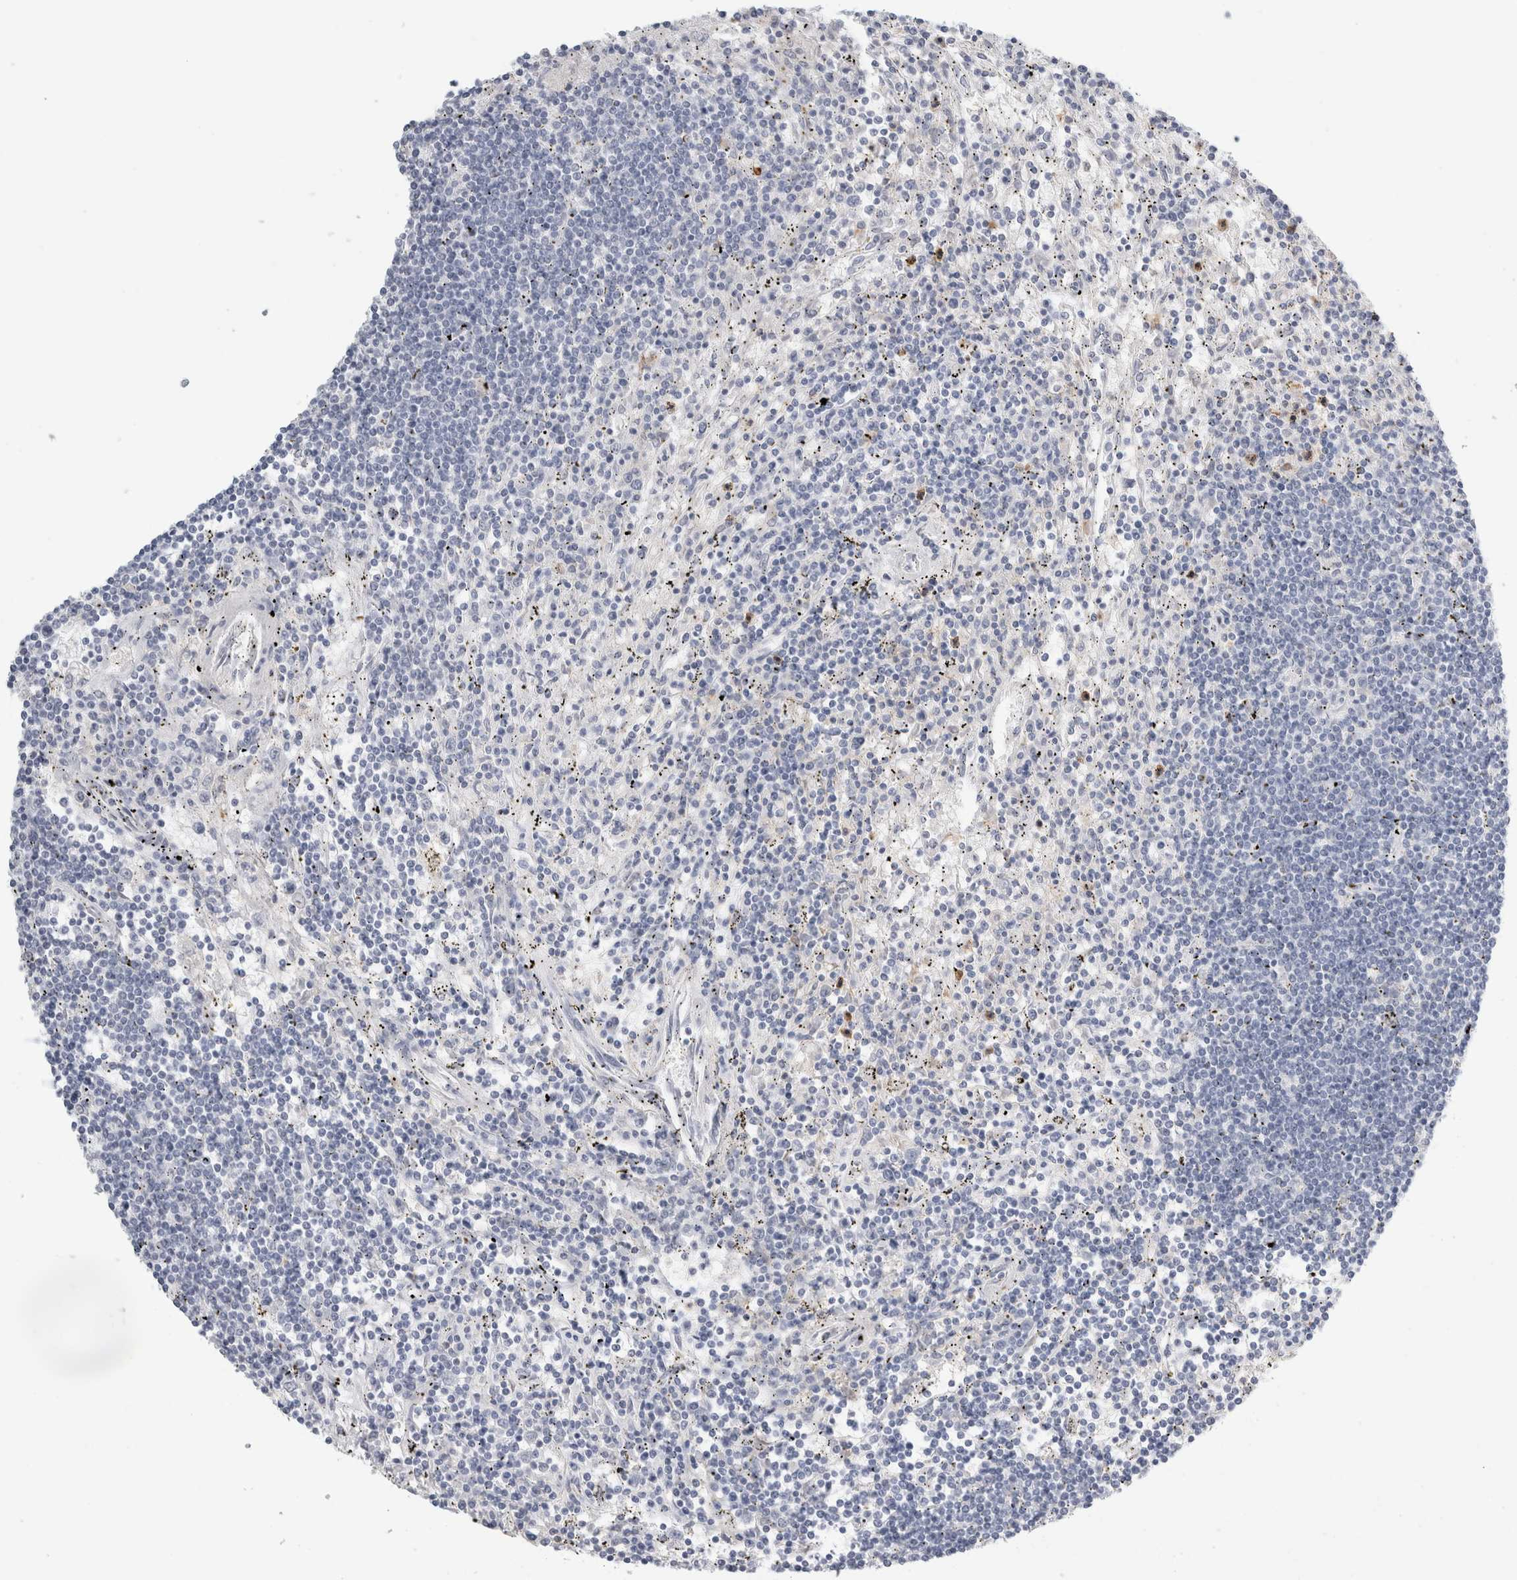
{"staining": {"intensity": "negative", "quantity": "none", "location": "none"}, "tissue": "lymphoma", "cell_type": "Tumor cells", "image_type": "cancer", "snomed": [{"axis": "morphology", "description": "Malignant lymphoma, non-Hodgkin's type, Low grade"}, {"axis": "topography", "description": "Spleen"}], "caption": "IHC micrograph of neoplastic tissue: human lymphoma stained with DAB (3,3'-diaminobenzidine) shows no significant protein positivity in tumor cells. Nuclei are stained in blue.", "gene": "P2RY2", "patient": {"sex": "male", "age": 76}}